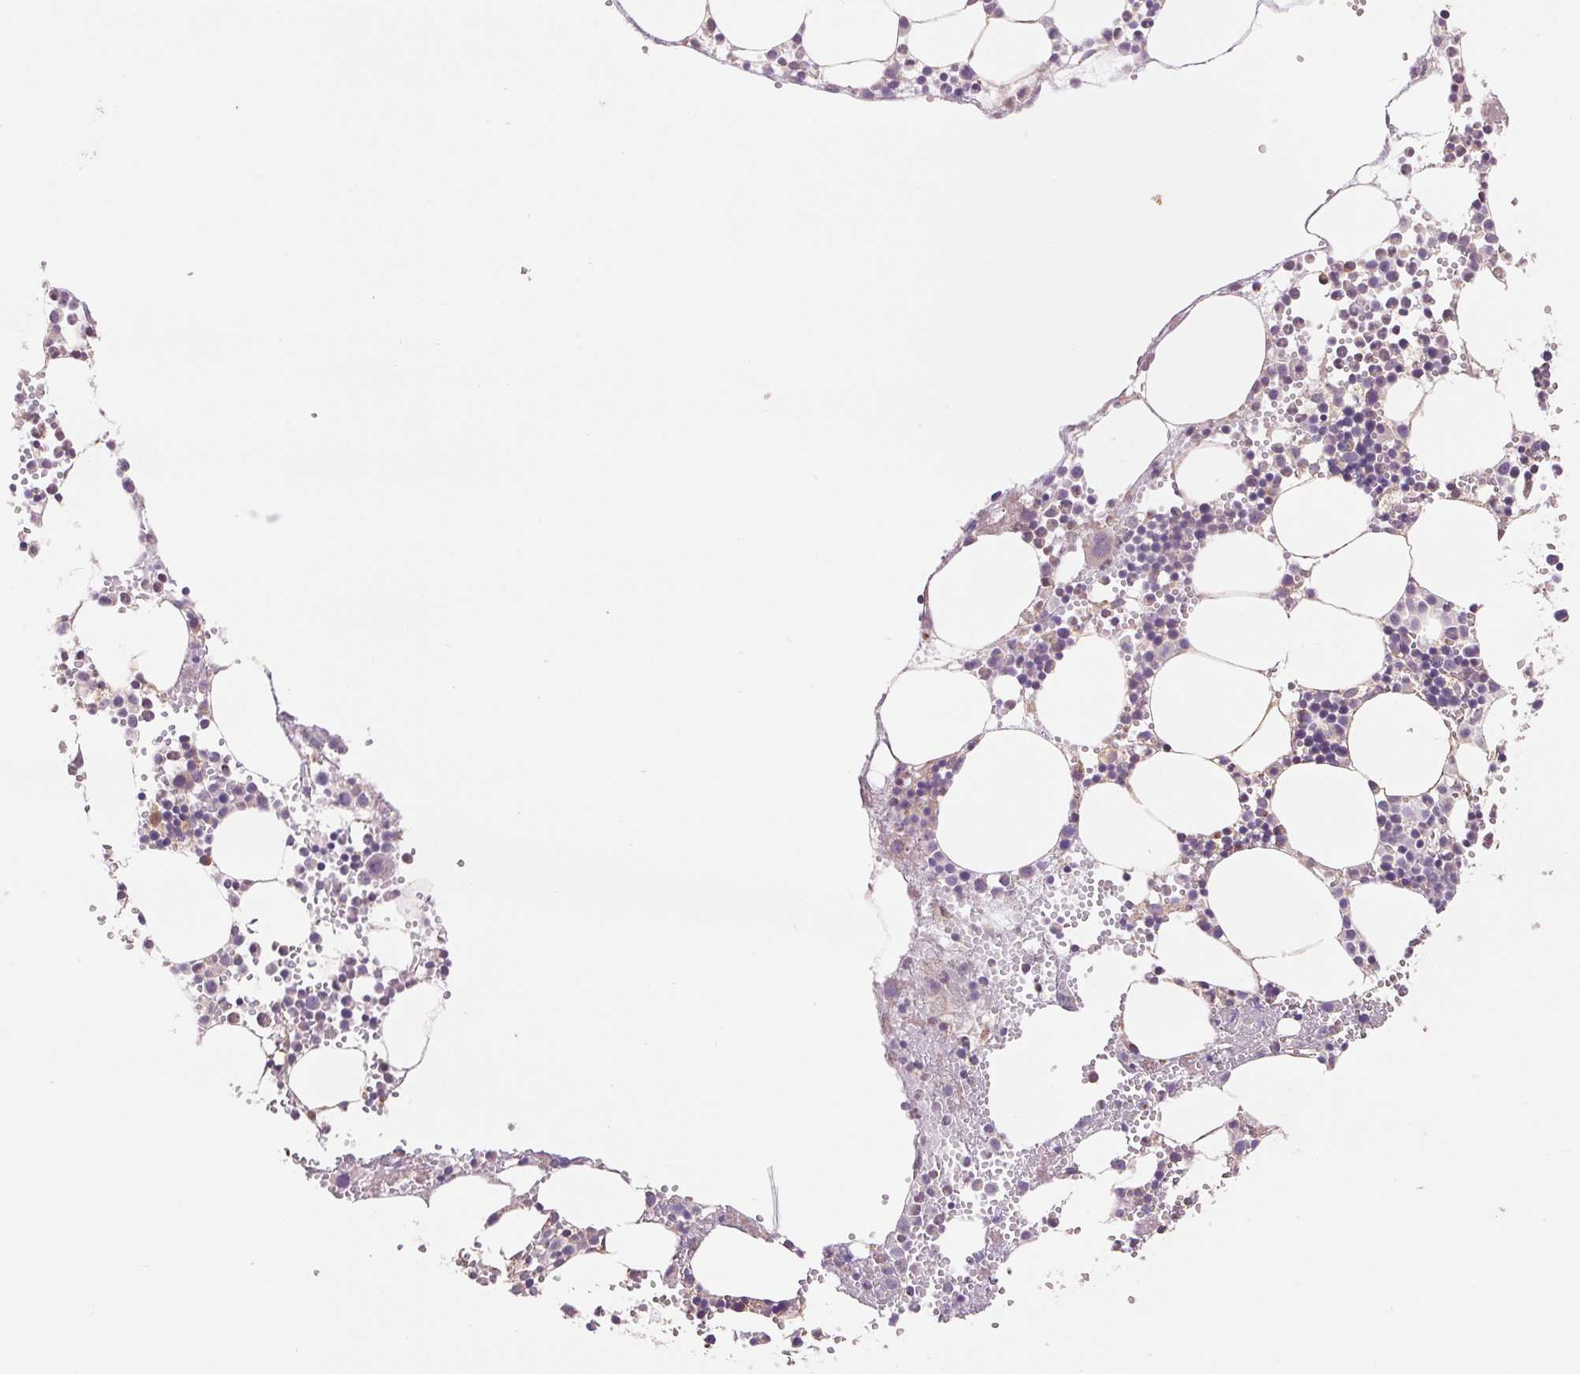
{"staining": {"intensity": "negative", "quantity": "none", "location": "none"}, "tissue": "bone marrow", "cell_type": "Hematopoietic cells", "image_type": "normal", "snomed": [{"axis": "morphology", "description": "Normal tissue, NOS"}, {"axis": "topography", "description": "Bone marrow"}], "caption": "Immunohistochemistry image of unremarkable bone marrow: bone marrow stained with DAB (3,3'-diaminobenzidine) displays no significant protein positivity in hematopoietic cells.", "gene": "DGUOK", "patient": {"sex": "male", "age": 89}}